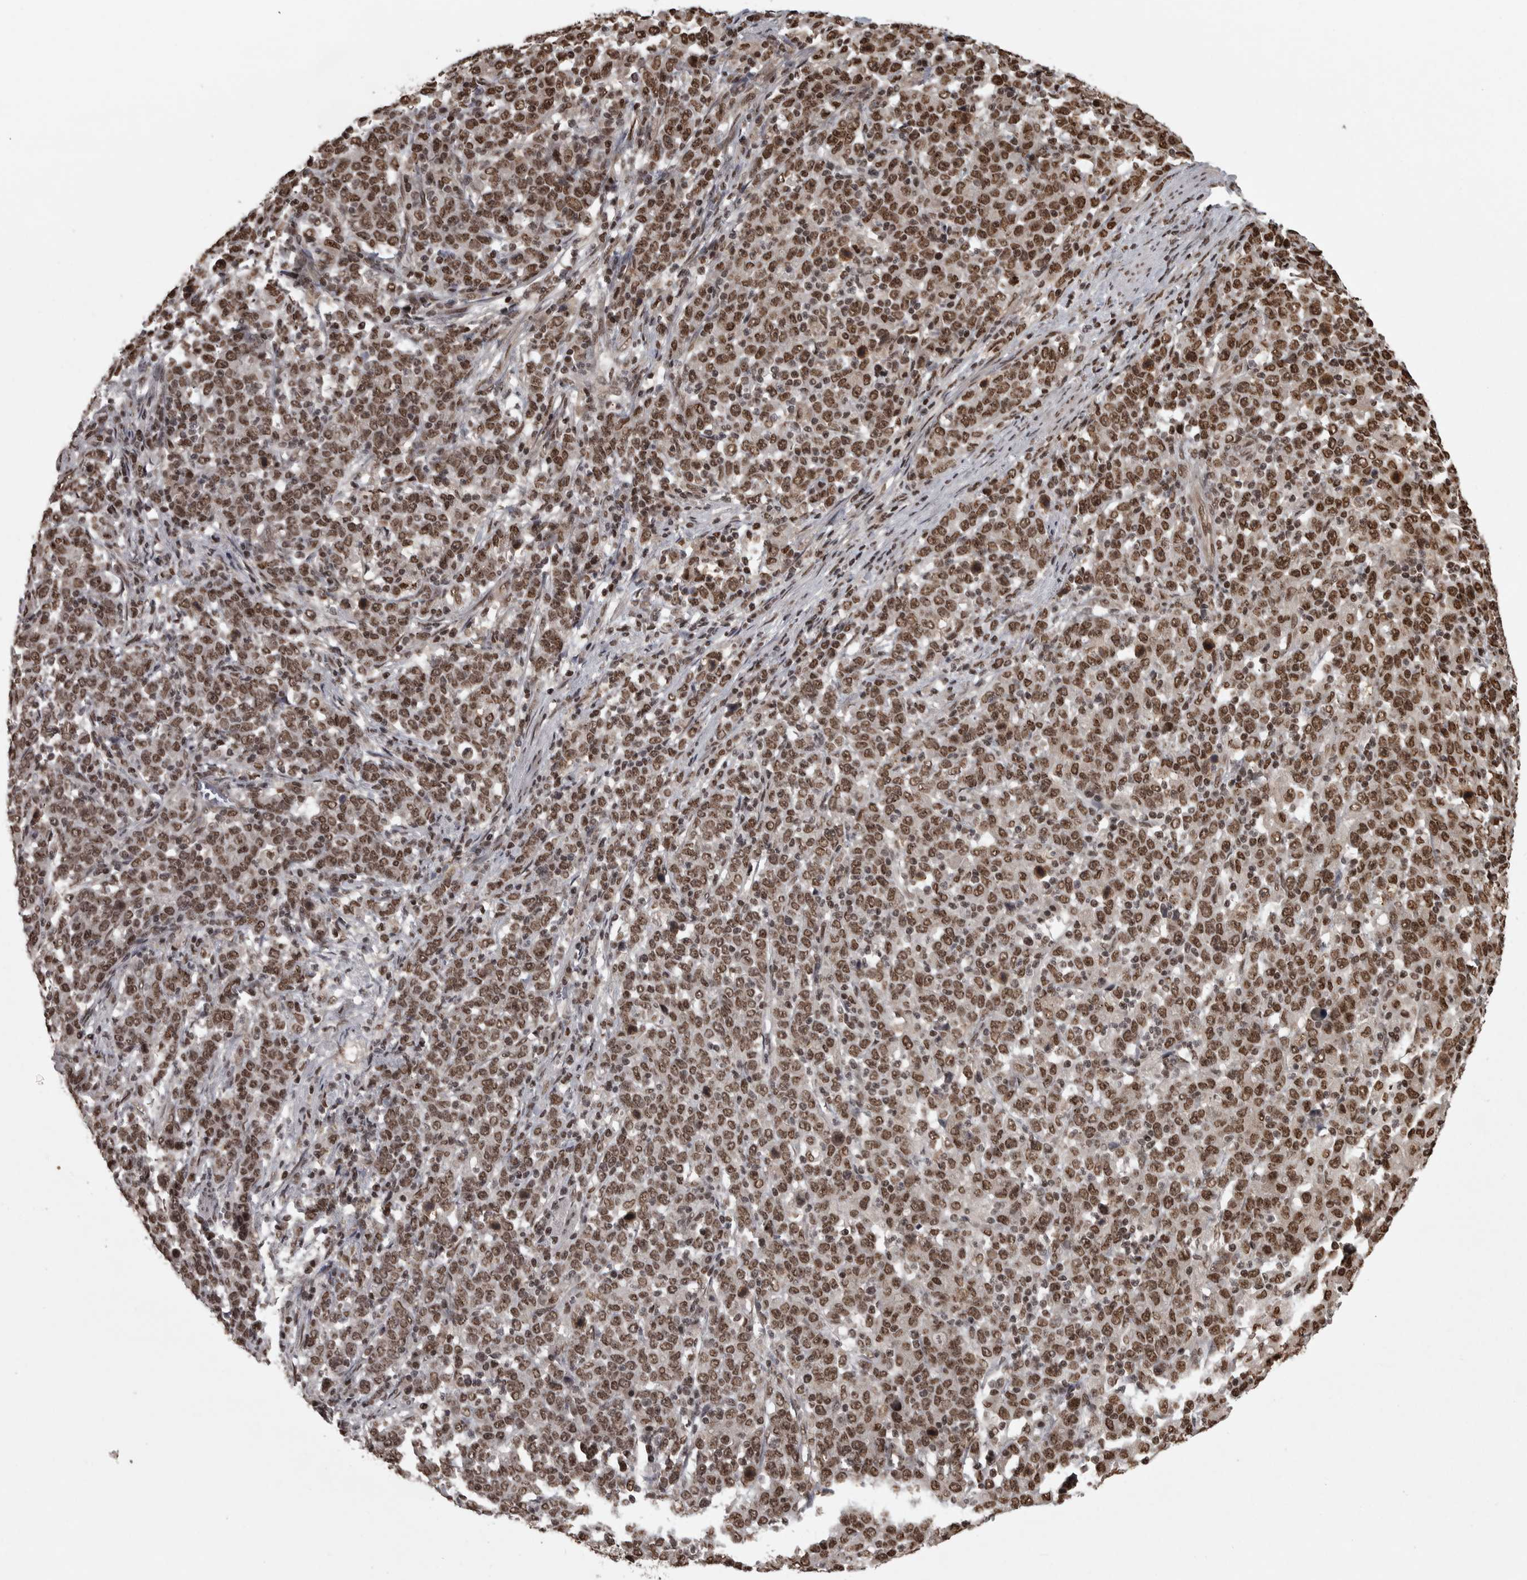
{"staining": {"intensity": "strong", "quantity": "25%-75%", "location": "nuclear"}, "tissue": "stomach cancer", "cell_type": "Tumor cells", "image_type": "cancer", "snomed": [{"axis": "morphology", "description": "Adenocarcinoma, NOS"}, {"axis": "topography", "description": "Stomach, upper"}], "caption": "Strong nuclear staining is seen in approximately 25%-75% of tumor cells in adenocarcinoma (stomach). (DAB (3,3'-diaminobenzidine) = brown stain, brightfield microscopy at high magnification).", "gene": "ZFHX4", "patient": {"sex": "male", "age": 69}}